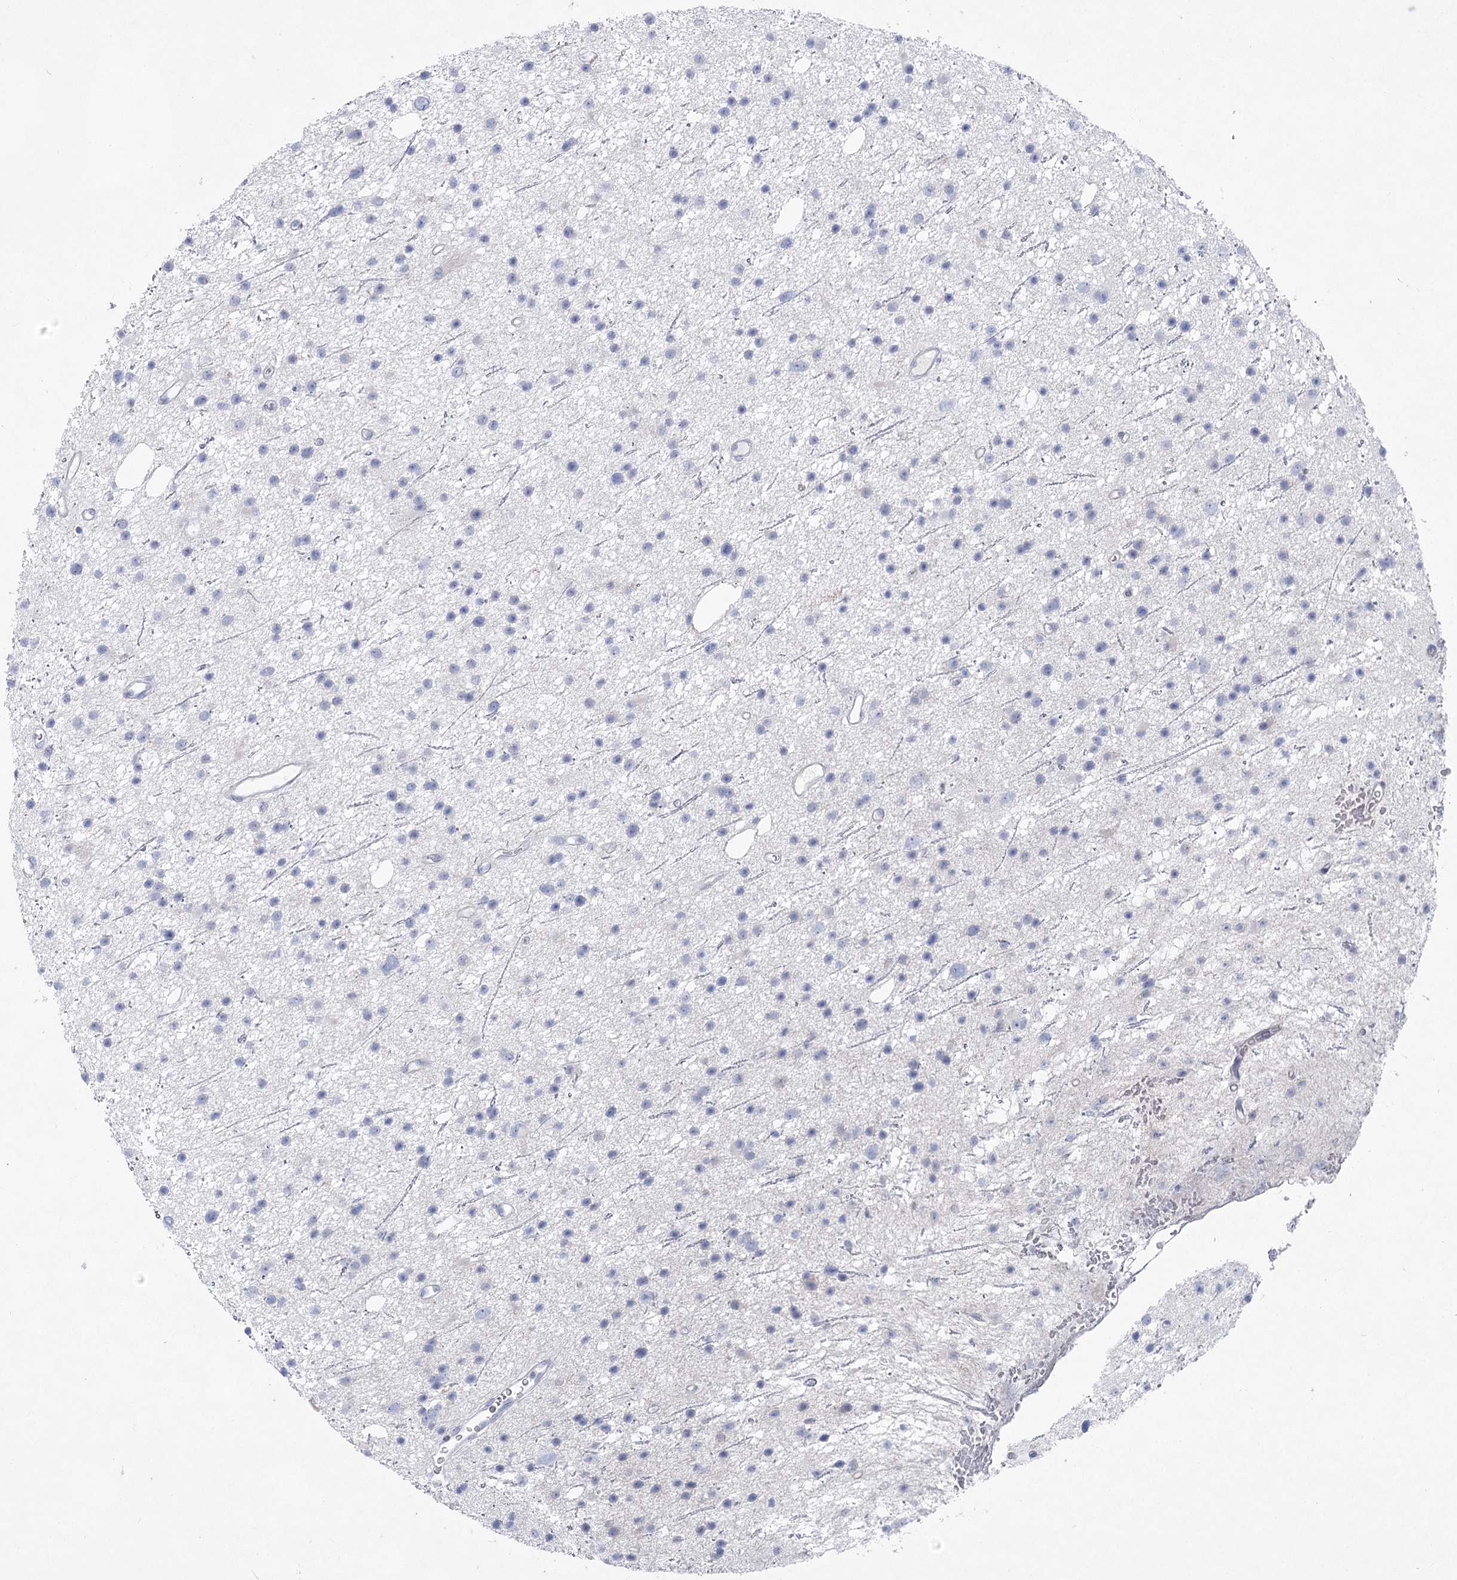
{"staining": {"intensity": "negative", "quantity": "none", "location": "none"}, "tissue": "glioma", "cell_type": "Tumor cells", "image_type": "cancer", "snomed": [{"axis": "morphology", "description": "Glioma, malignant, Low grade"}, {"axis": "topography", "description": "Cerebral cortex"}], "caption": "Immunohistochemistry (IHC) of human malignant glioma (low-grade) displays no staining in tumor cells.", "gene": "WDR74", "patient": {"sex": "female", "age": 39}}